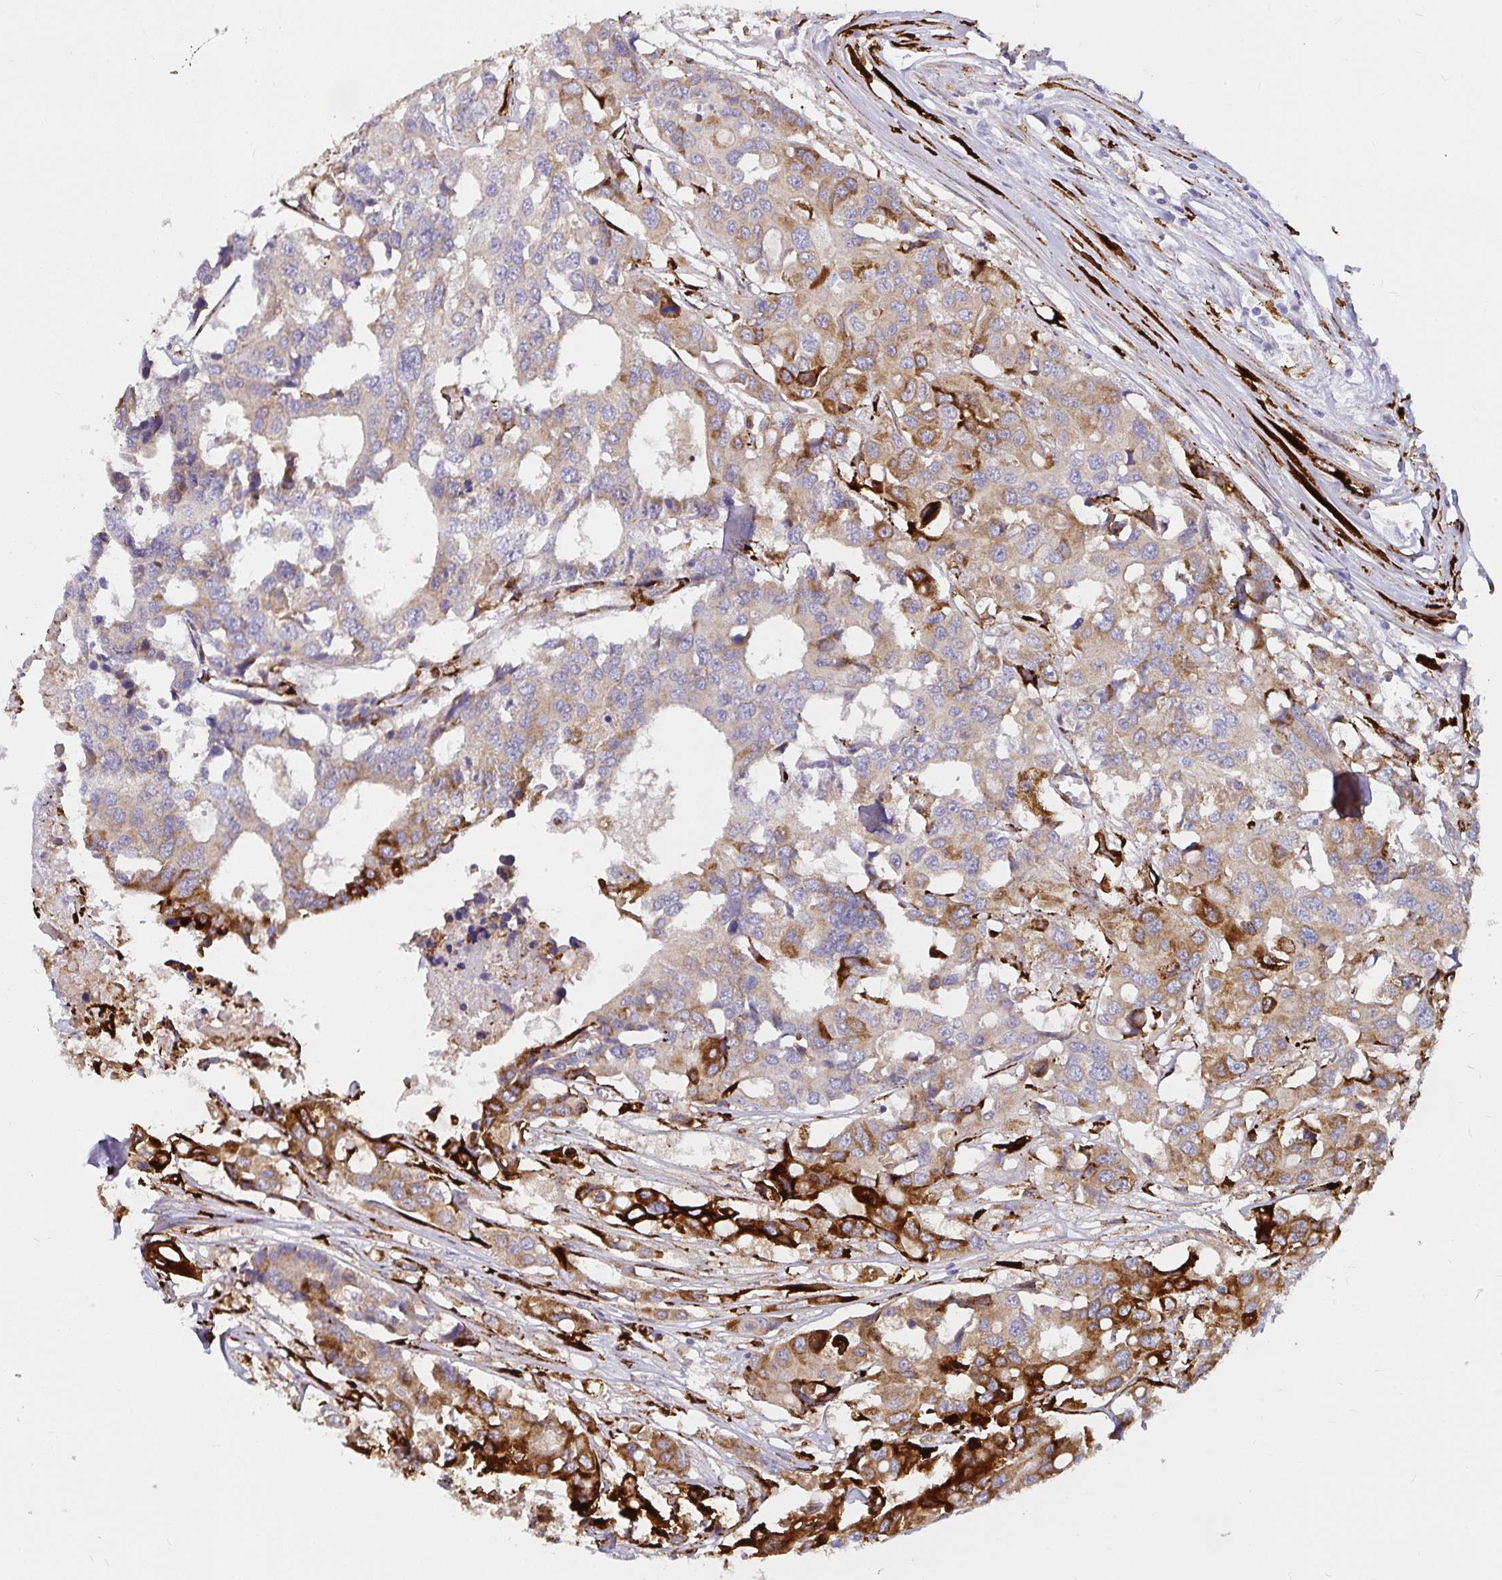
{"staining": {"intensity": "moderate", "quantity": "25%-75%", "location": "cytoplasmic/membranous"}, "tissue": "colorectal cancer", "cell_type": "Tumor cells", "image_type": "cancer", "snomed": [{"axis": "morphology", "description": "Adenocarcinoma, NOS"}, {"axis": "topography", "description": "Colon"}], "caption": "Protein expression analysis of adenocarcinoma (colorectal) displays moderate cytoplasmic/membranous staining in approximately 25%-75% of tumor cells.", "gene": "P4HA2", "patient": {"sex": "male", "age": 77}}